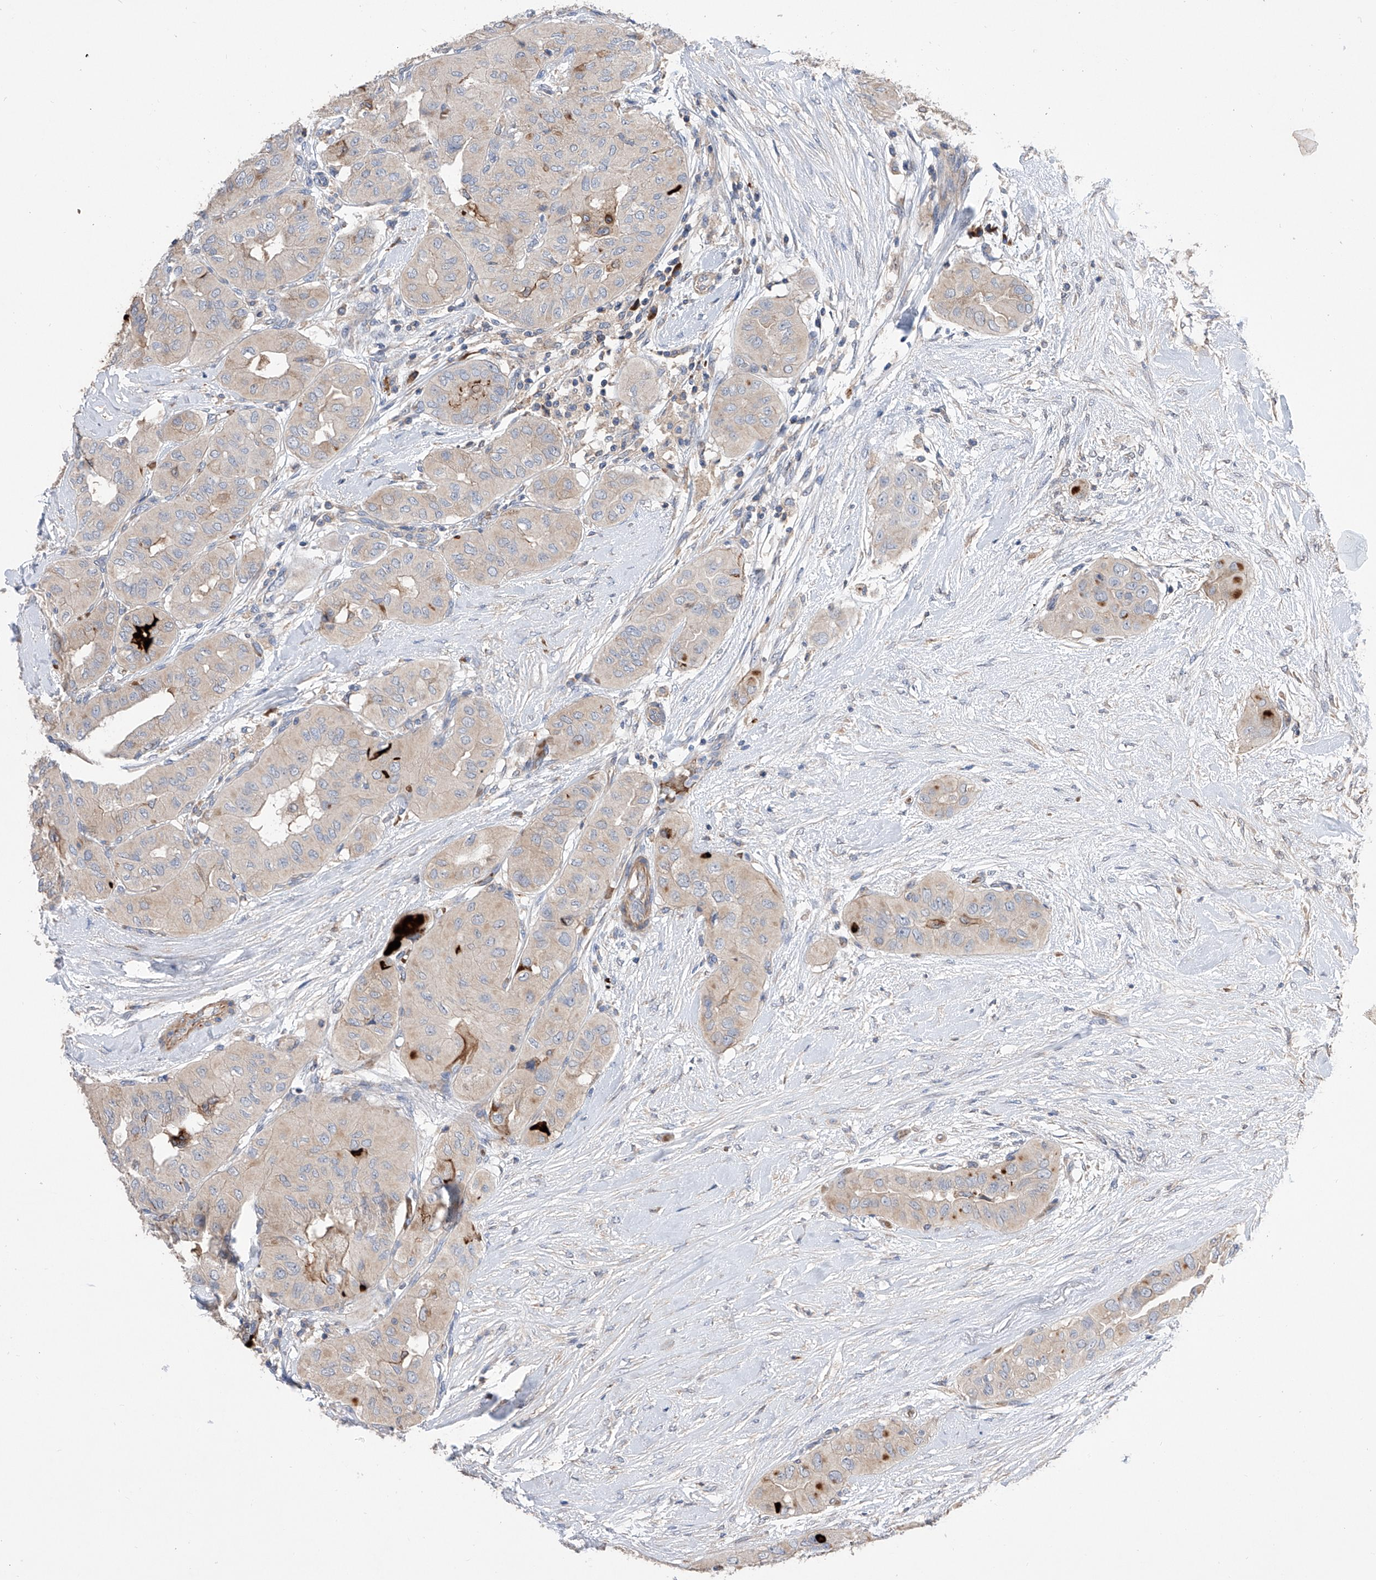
{"staining": {"intensity": "moderate", "quantity": "<25%", "location": "cytoplasmic/membranous"}, "tissue": "thyroid cancer", "cell_type": "Tumor cells", "image_type": "cancer", "snomed": [{"axis": "morphology", "description": "Papillary adenocarcinoma, NOS"}, {"axis": "topography", "description": "Thyroid gland"}], "caption": "This histopathology image shows immunohistochemistry (IHC) staining of thyroid papillary adenocarcinoma, with low moderate cytoplasmic/membranous positivity in about <25% of tumor cells.", "gene": "NFATC4", "patient": {"sex": "female", "age": 59}}